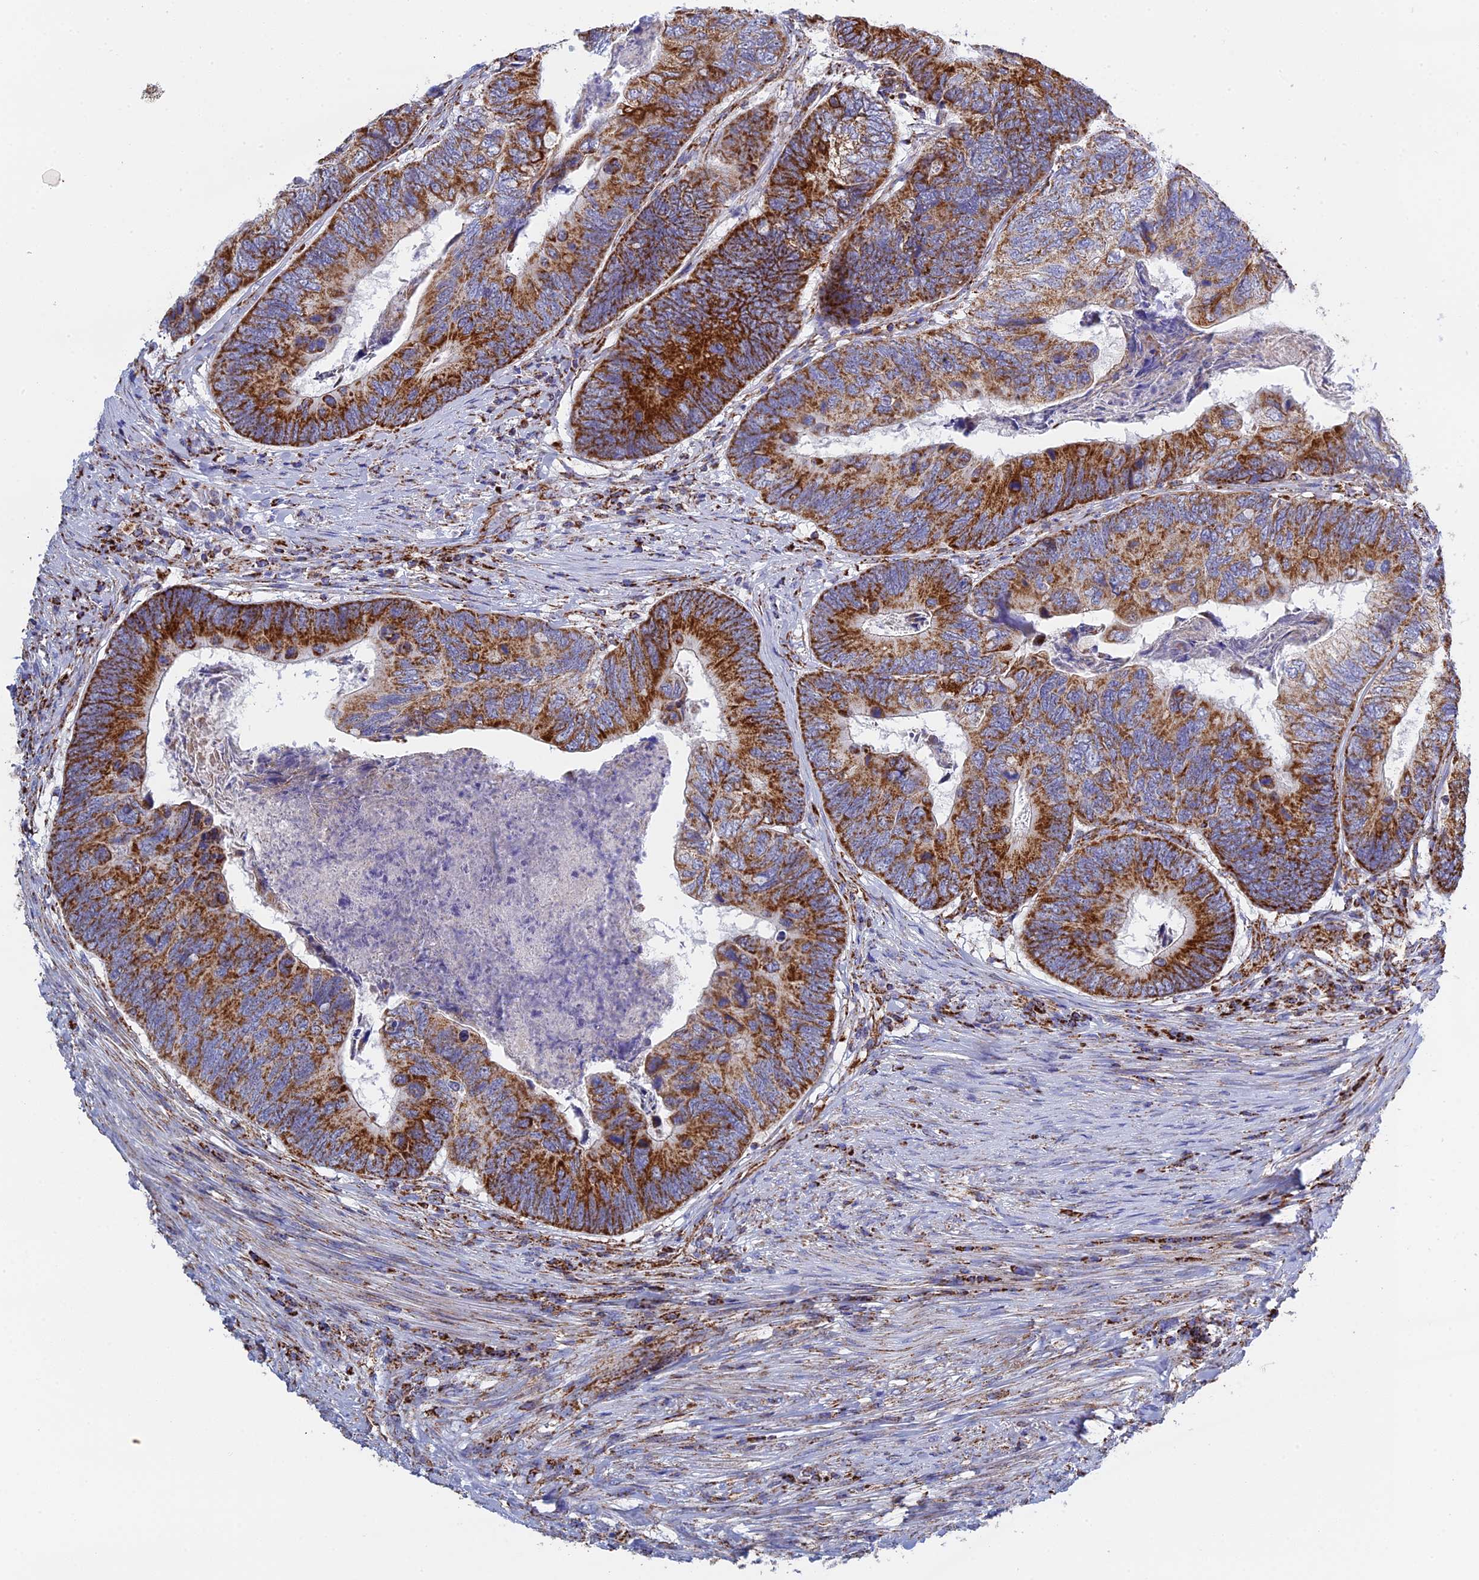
{"staining": {"intensity": "strong", "quantity": ">75%", "location": "cytoplasmic/membranous"}, "tissue": "colorectal cancer", "cell_type": "Tumor cells", "image_type": "cancer", "snomed": [{"axis": "morphology", "description": "Adenocarcinoma, NOS"}, {"axis": "topography", "description": "Colon"}], "caption": "A photomicrograph showing strong cytoplasmic/membranous staining in about >75% of tumor cells in colorectal cancer (adenocarcinoma), as visualized by brown immunohistochemical staining.", "gene": "NDUFA5", "patient": {"sex": "female", "age": 67}}